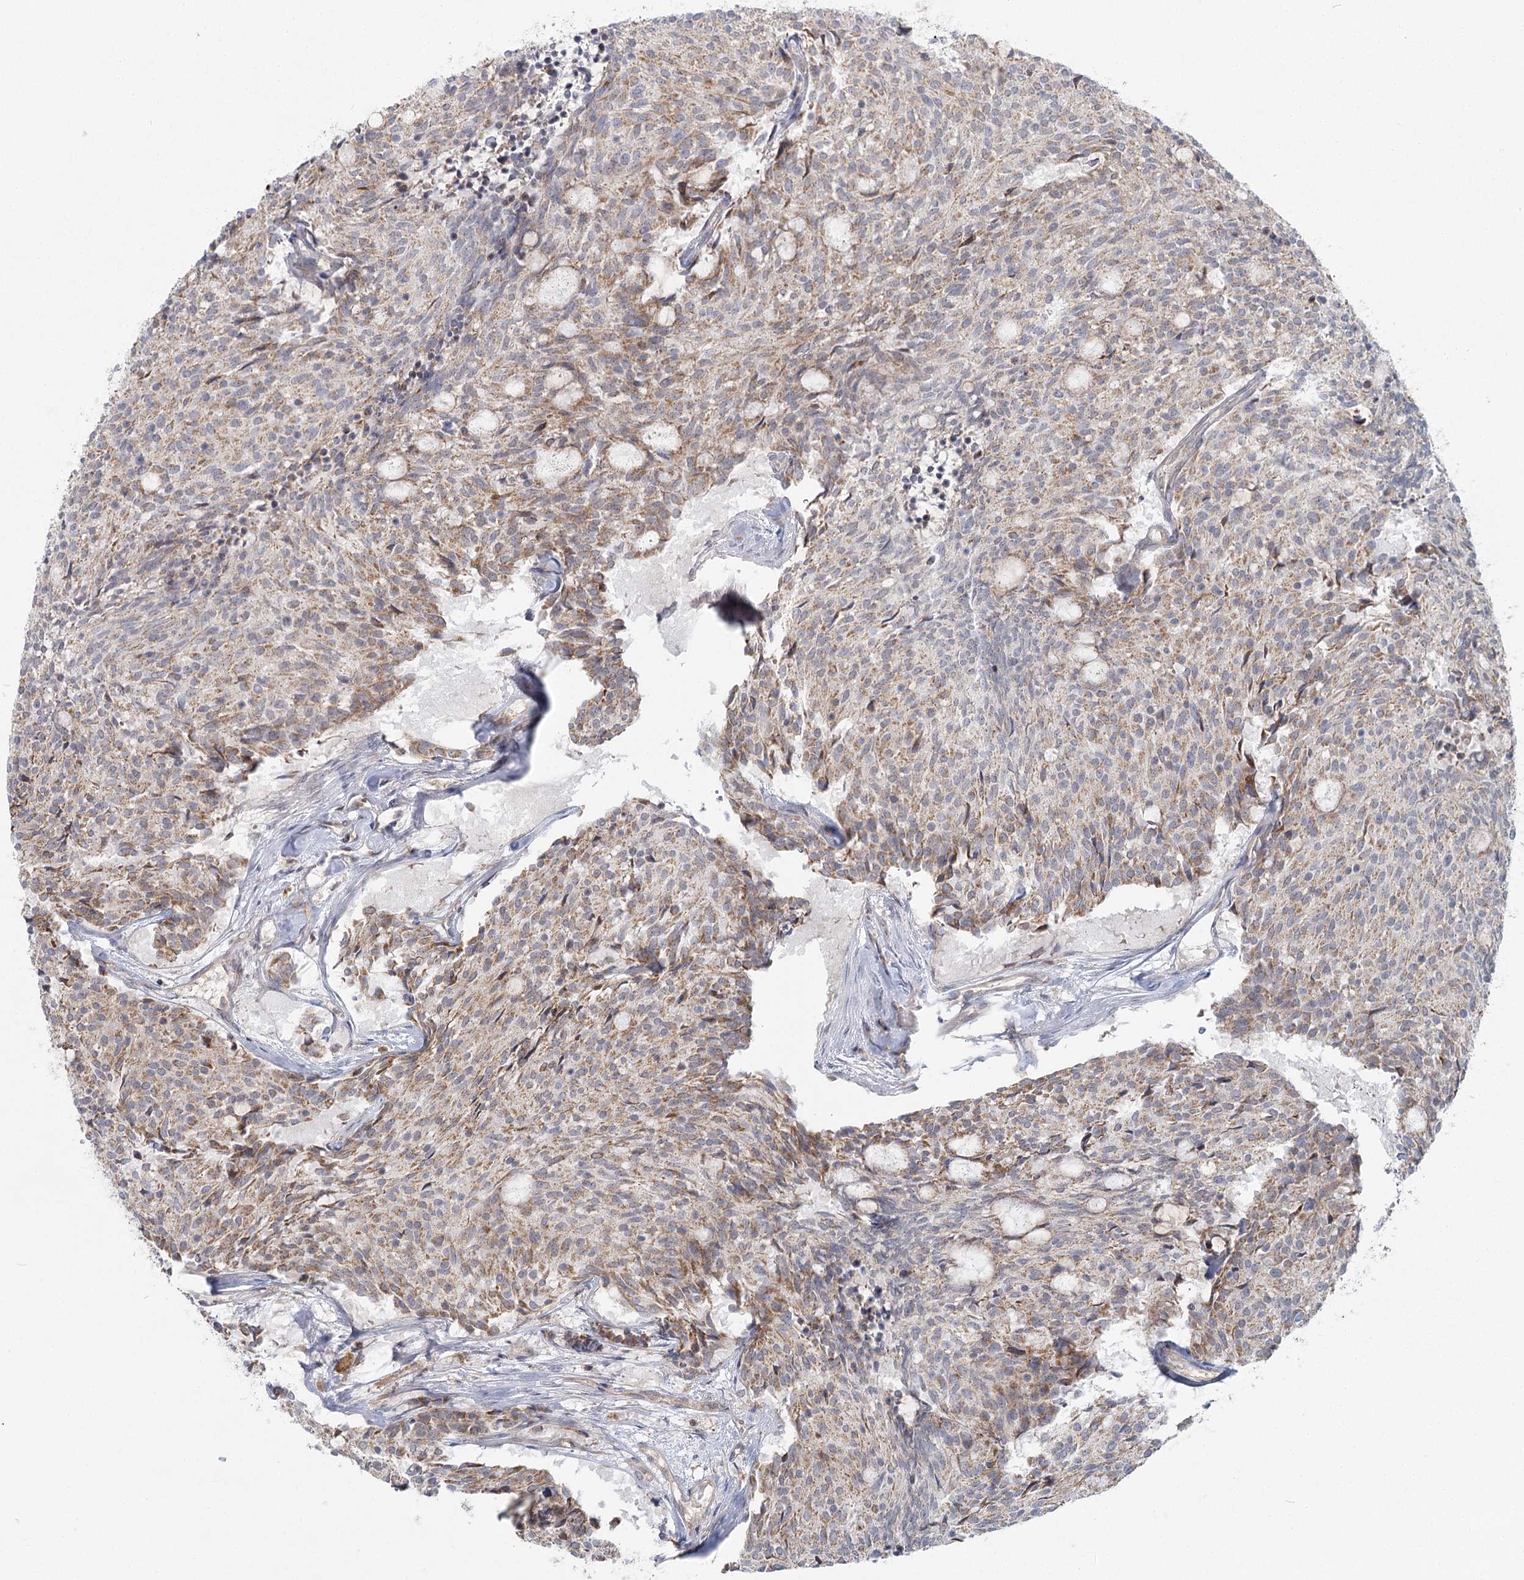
{"staining": {"intensity": "moderate", "quantity": "25%-75%", "location": "cytoplasmic/membranous"}, "tissue": "carcinoid", "cell_type": "Tumor cells", "image_type": "cancer", "snomed": [{"axis": "morphology", "description": "Carcinoid, malignant, NOS"}, {"axis": "topography", "description": "Pancreas"}], "caption": "The micrograph shows staining of carcinoid (malignant), revealing moderate cytoplasmic/membranous protein positivity (brown color) within tumor cells. Nuclei are stained in blue.", "gene": "THNSL1", "patient": {"sex": "female", "age": 54}}